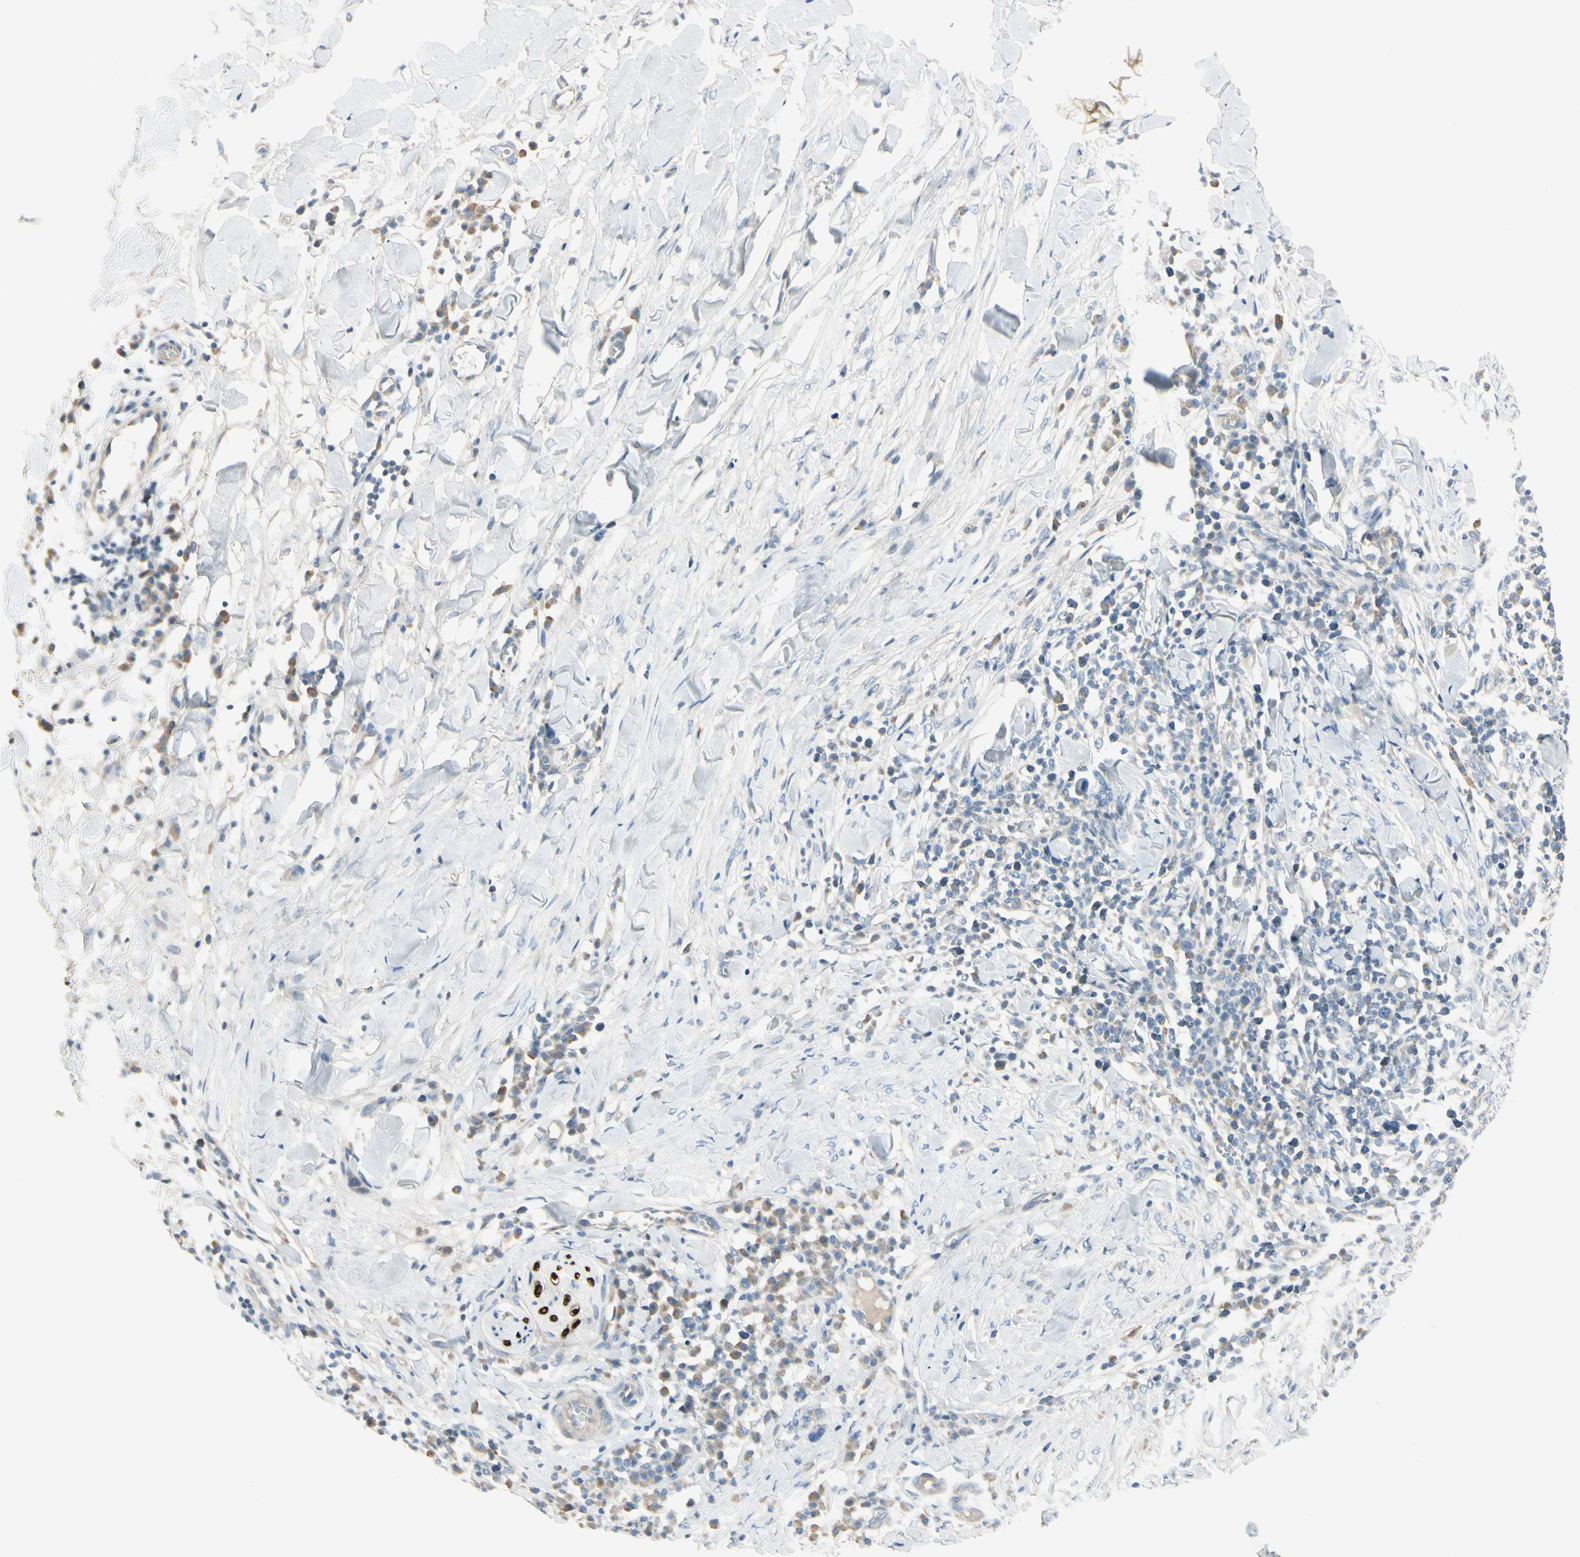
{"staining": {"intensity": "weak", "quantity": "<25%", "location": "cytoplasmic/membranous"}, "tissue": "skin cancer", "cell_type": "Tumor cells", "image_type": "cancer", "snomed": [{"axis": "morphology", "description": "Squamous cell carcinoma, NOS"}, {"axis": "topography", "description": "Skin"}], "caption": "The image displays no staining of tumor cells in skin cancer. The staining was performed using DAB to visualize the protein expression in brown, while the nuclei were stained in blue with hematoxylin (Magnification: 20x).", "gene": "CYP2E1", "patient": {"sex": "male", "age": 24}}